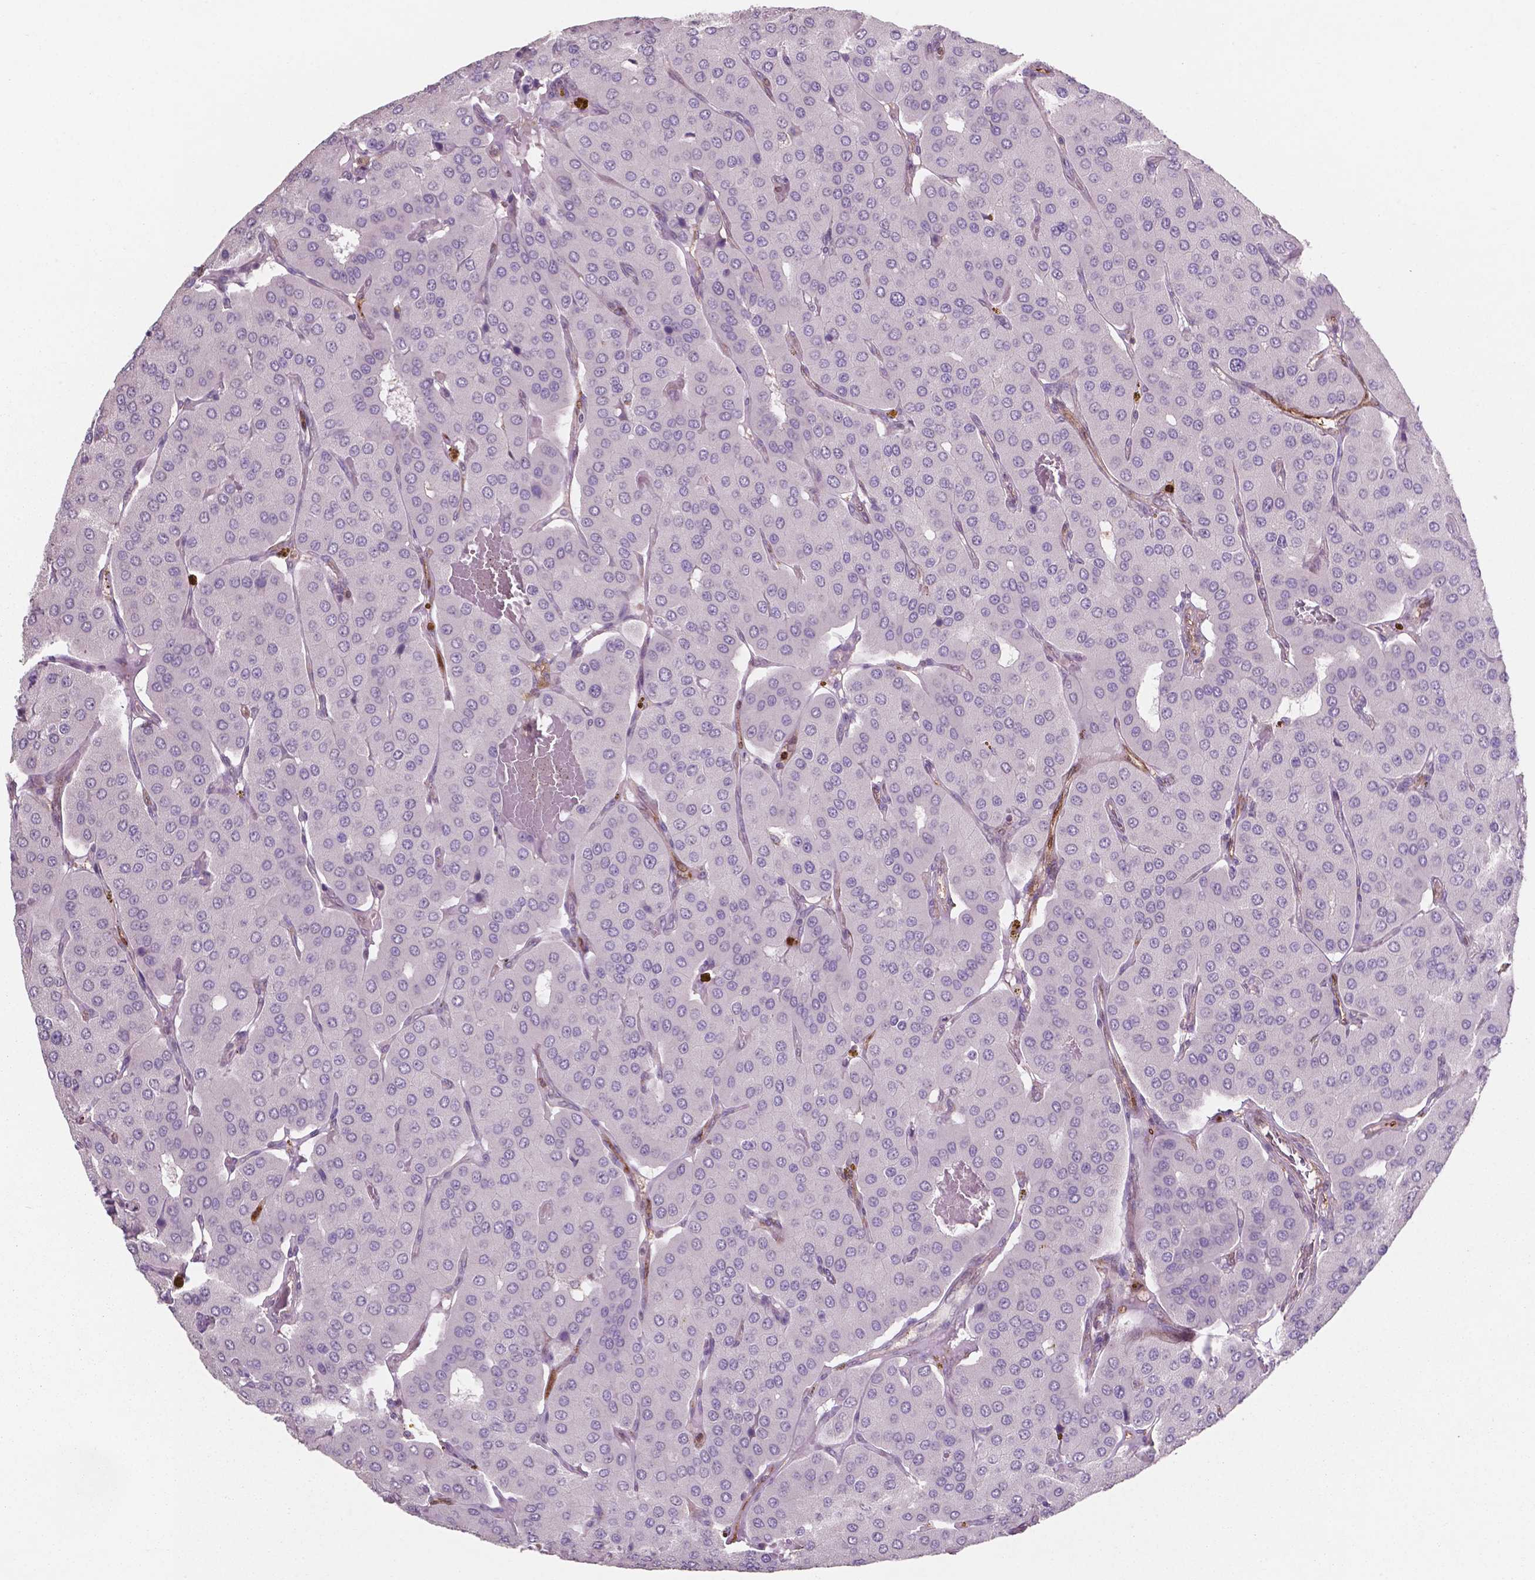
{"staining": {"intensity": "negative", "quantity": "none", "location": "none"}, "tissue": "parathyroid gland", "cell_type": "Glandular cells", "image_type": "normal", "snomed": [{"axis": "morphology", "description": "Normal tissue, NOS"}, {"axis": "morphology", "description": "Adenoma, NOS"}, {"axis": "topography", "description": "Parathyroid gland"}], "caption": "Immunohistochemistry (IHC) photomicrograph of unremarkable parathyroid gland: human parathyroid gland stained with DAB shows no significant protein positivity in glandular cells.", "gene": "LDHA", "patient": {"sex": "female", "age": 86}}